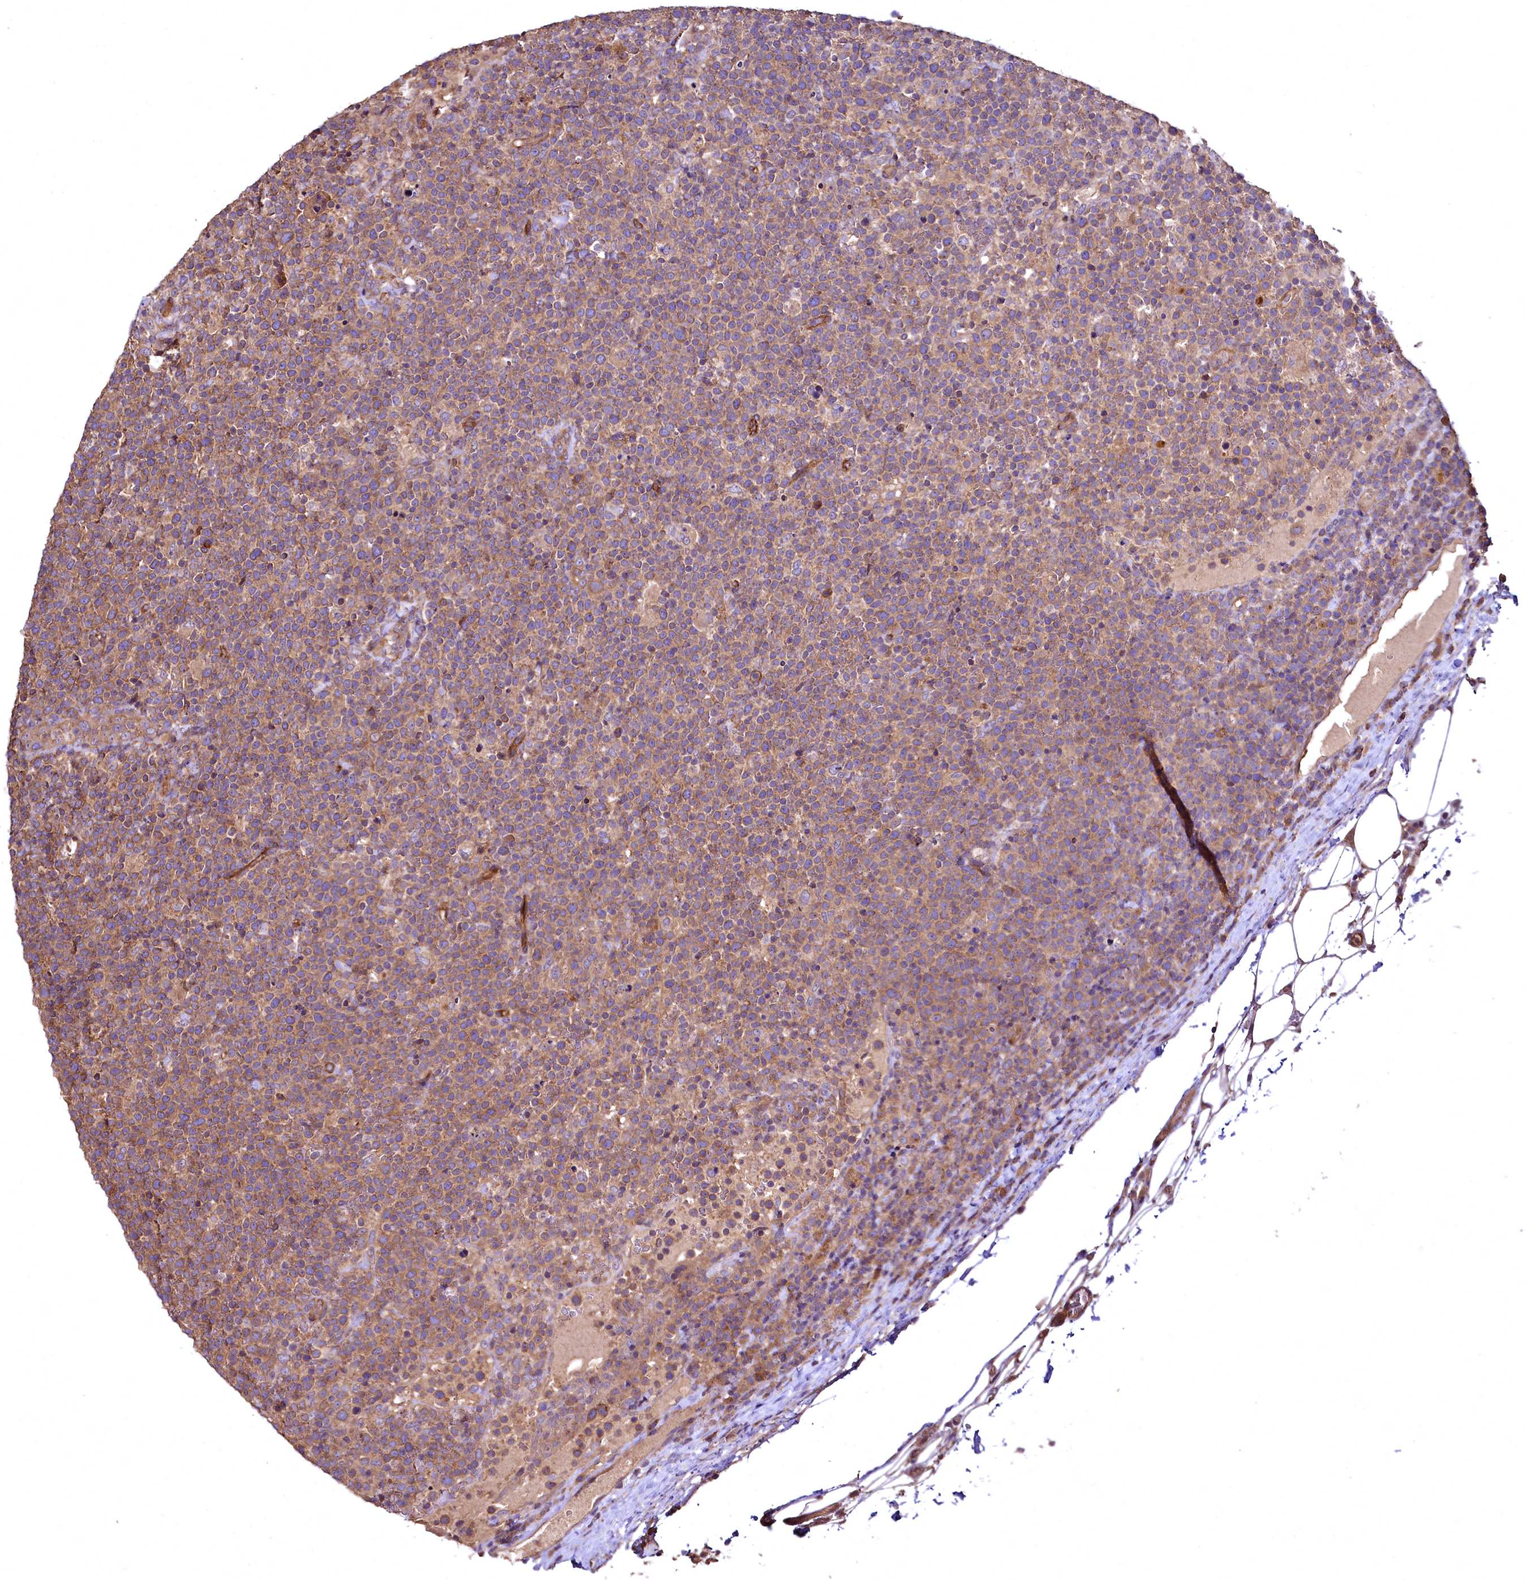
{"staining": {"intensity": "moderate", "quantity": ">75%", "location": "cytoplasmic/membranous"}, "tissue": "lymphoma", "cell_type": "Tumor cells", "image_type": "cancer", "snomed": [{"axis": "morphology", "description": "Malignant lymphoma, non-Hodgkin's type, High grade"}, {"axis": "topography", "description": "Lymph node"}], "caption": "The image displays a brown stain indicating the presence of a protein in the cytoplasmic/membranous of tumor cells in high-grade malignant lymphoma, non-Hodgkin's type.", "gene": "TBCEL", "patient": {"sex": "male", "age": 61}}